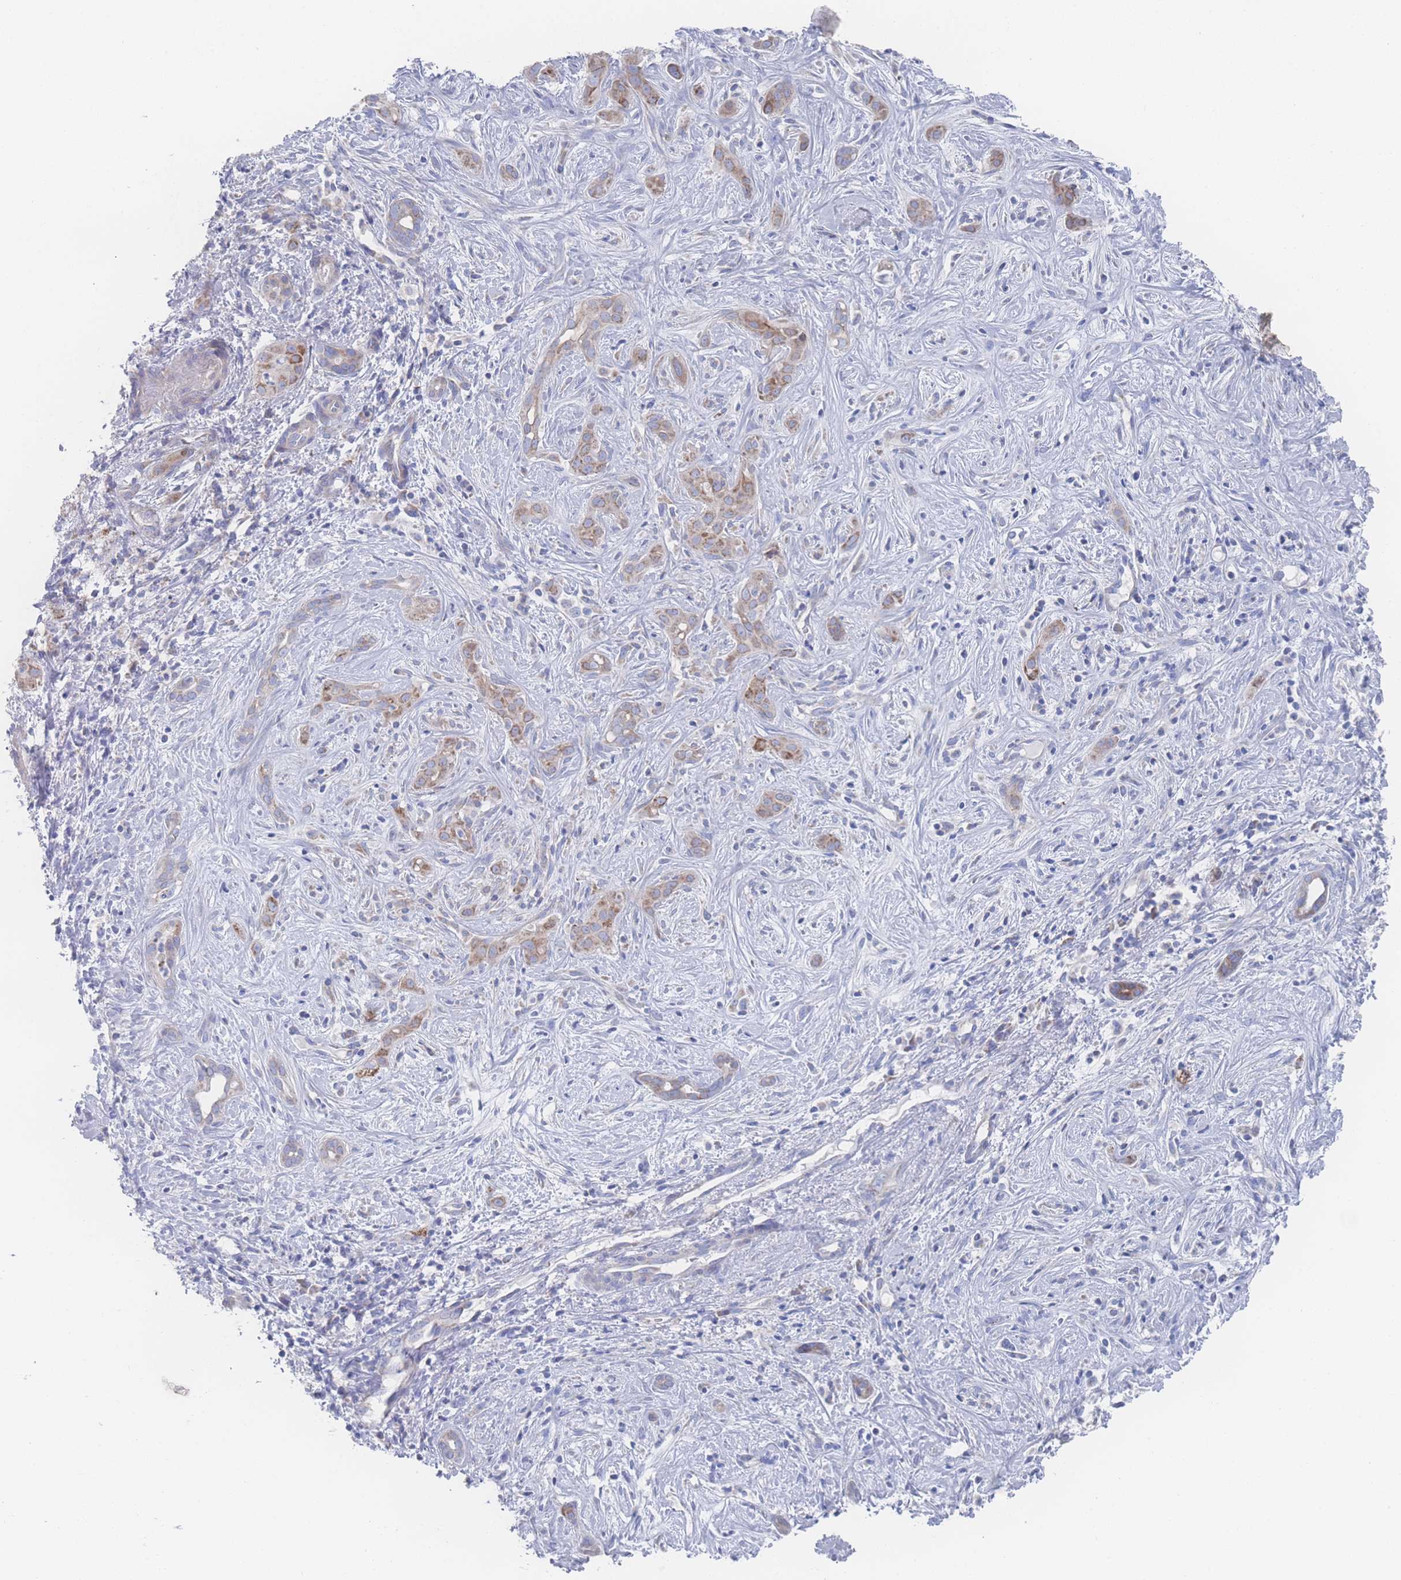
{"staining": {"intensity": "moderate", "quantity": "25%-75%", "location": "cytoplasmic/membranous"}, "tissue": "liver cancer", "cell_type": "Tumor cells", "image_type": "cancer", "snomed": [{"axis": "morphology", "description": "Cholangiocarcinoma"}, {"axis": "topography", "description": "Liver"}], "caption": "Immunohistochemical staining of human liver cholangiocarcinoma displays medium levels of moderate cytoplasmic/membranous positivity in approximately 25%-75% of tumor cells.", "gene": "SNPH", "patient": {"sex": "male", "age": 67}}